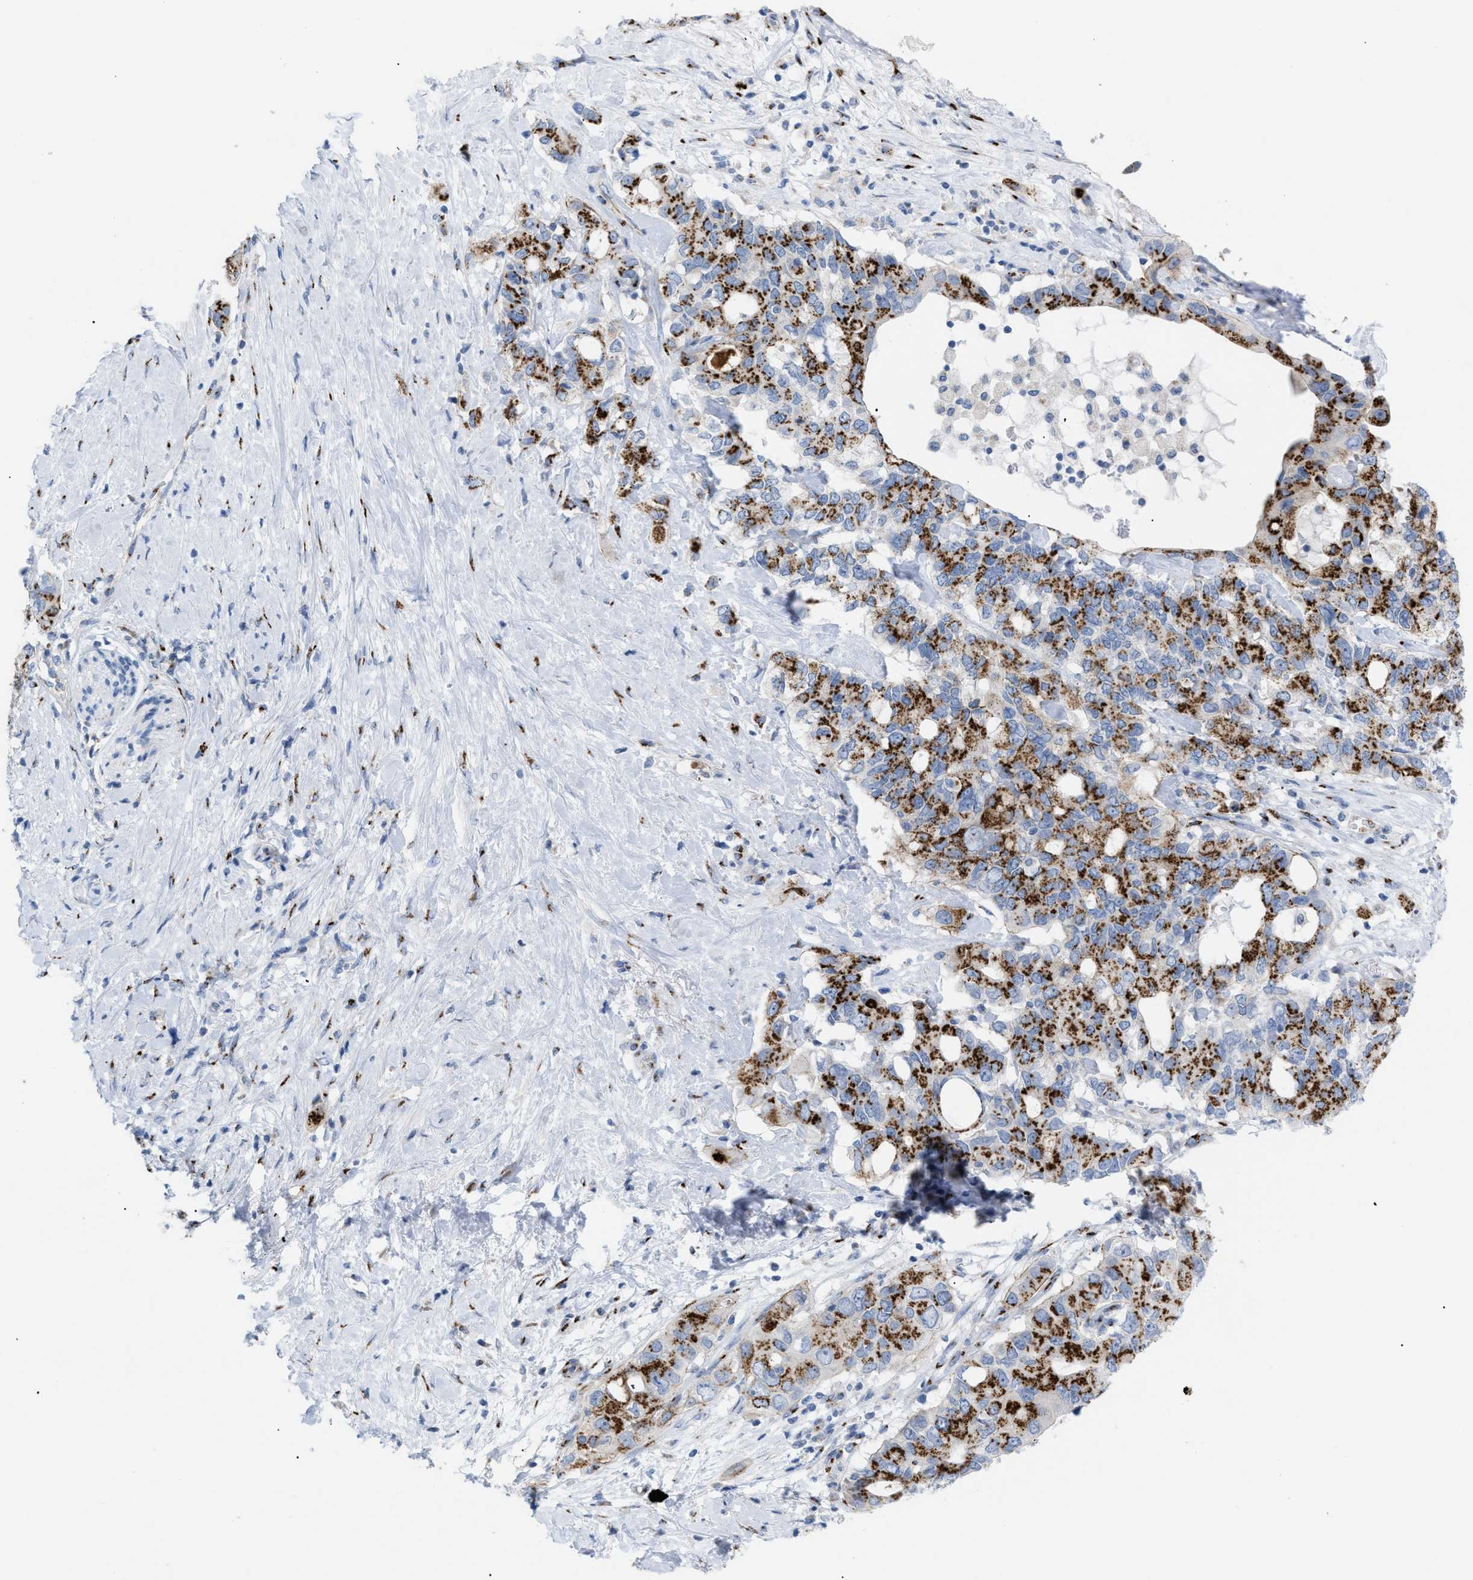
{"staining": {"intensity": "strong", "quantity": ">75%", "location": "cytoplasmic/membranous"}, "tissue": "pancreatic cancer", "cell_type": "Tumor cells", "image_type": "cancer", "snomed": [{"axis": "morphology", "description": "Adenocarcinoma, NOS"}, {"axis": "topography", "description": "Pancreas"}], "caption": "Immunohistochemistry (IHC) staining of adenocarcinoma (pancreatic), which displays high levels of strong cytoplasmic/membranous staining in approximately >75% of tumor cells indicating strong cytoplasmic/membranous protein positivity. The staining was performed using DAB (brown) for protein detection and nuclei were counterstained in hematoxylin (blue).", "gene": "TMEM17", "patient": {"sex": "female", "age": 56}}